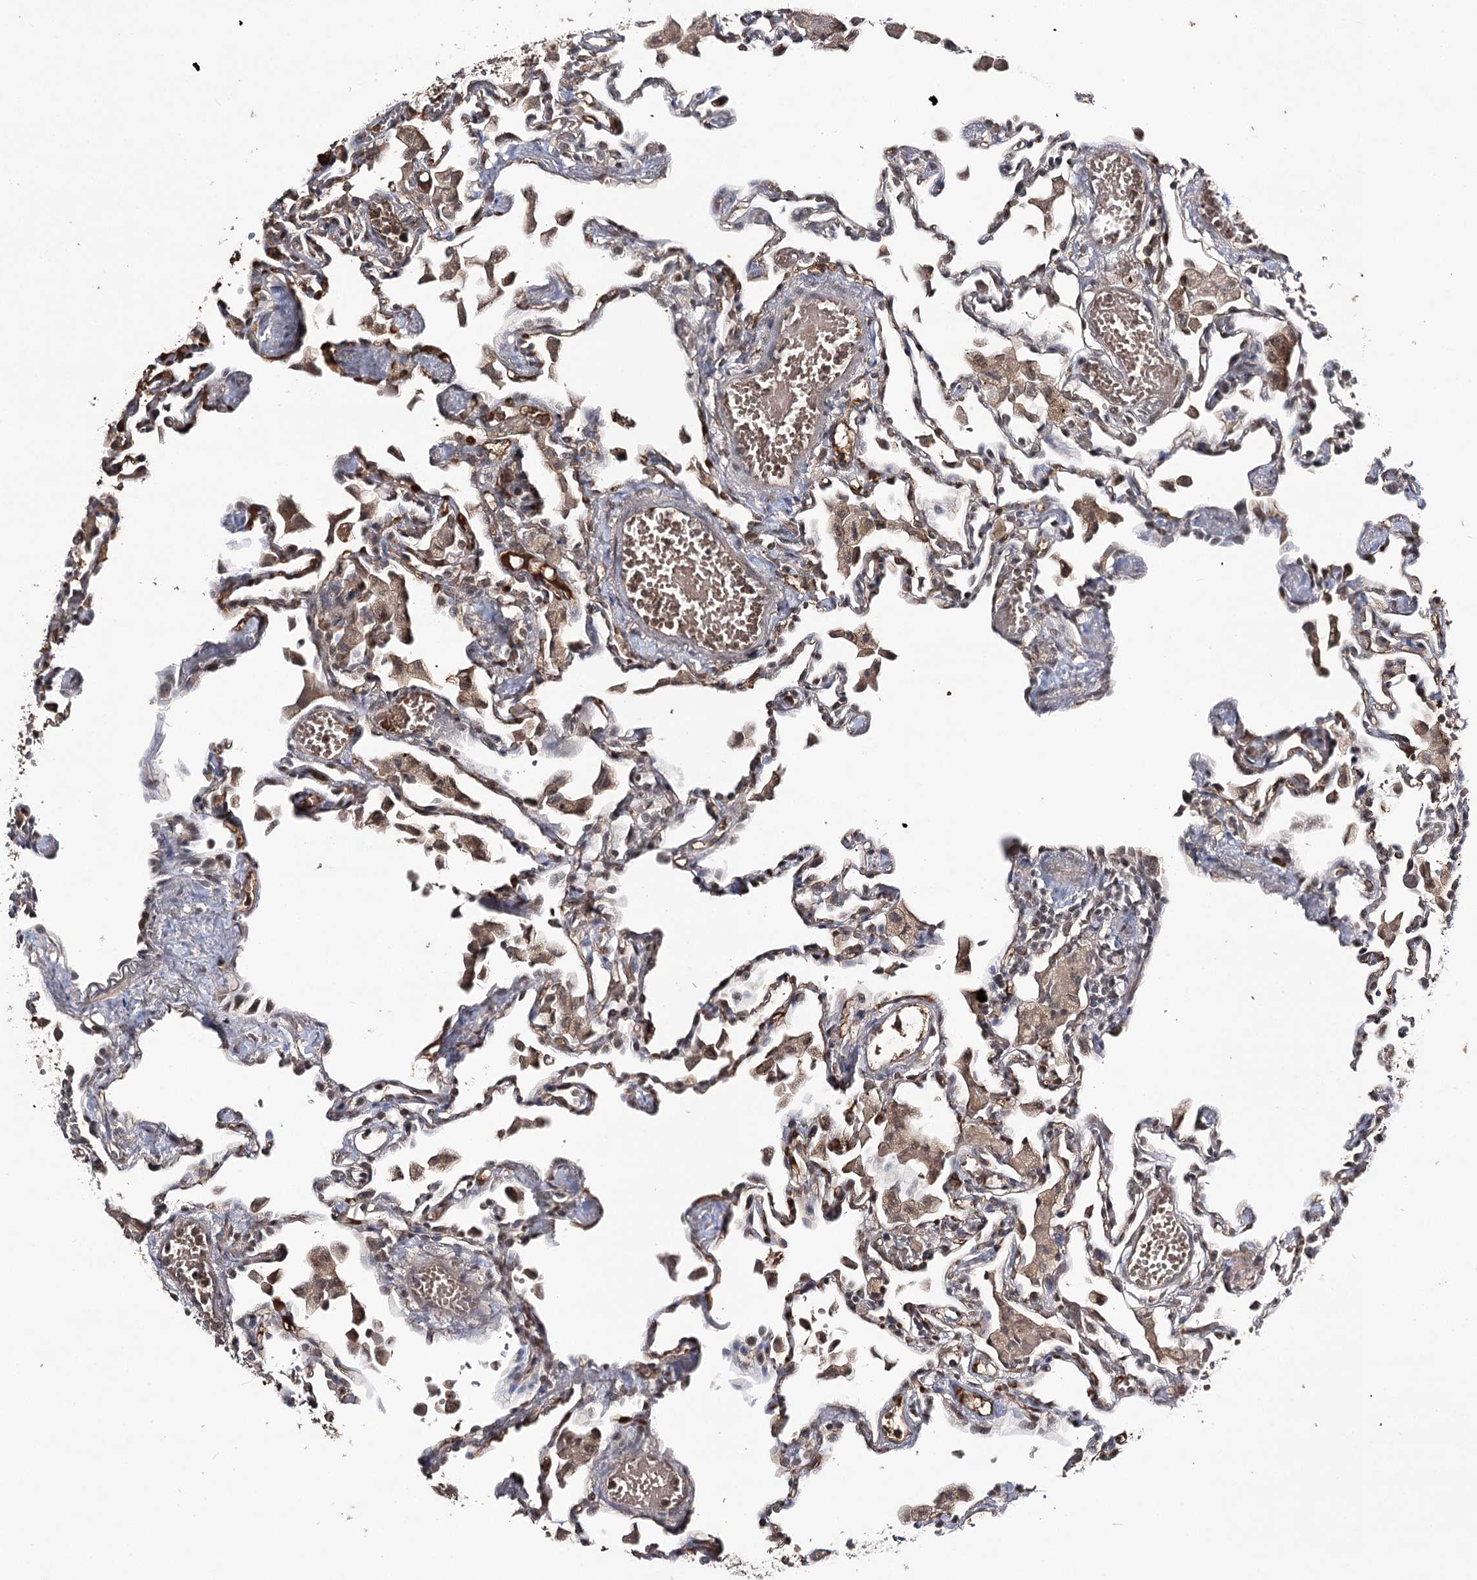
{"staining": {"intensity": "moderate", "quantity": "25%-75%", "location": "cytoplasmic/membranous"}, "tissue": "lung", "cell_type": "Alveolar cells", "image_type": "normal", "snomed": [{"axis": "morphology", "description": "Normal tissue, NOS"}, {"axis": "topography", "description": "Bronchus"}, {"axis": "topography", "description": "Lung"}], "caption": "Protein expression analysis of normal human lung reveals moderate cytoplasmic/membranous staining in approximately 25%-75% of alveolar cells.", "gene": "SYNGR3", "patient": {"sex": "female", "age": 49}}